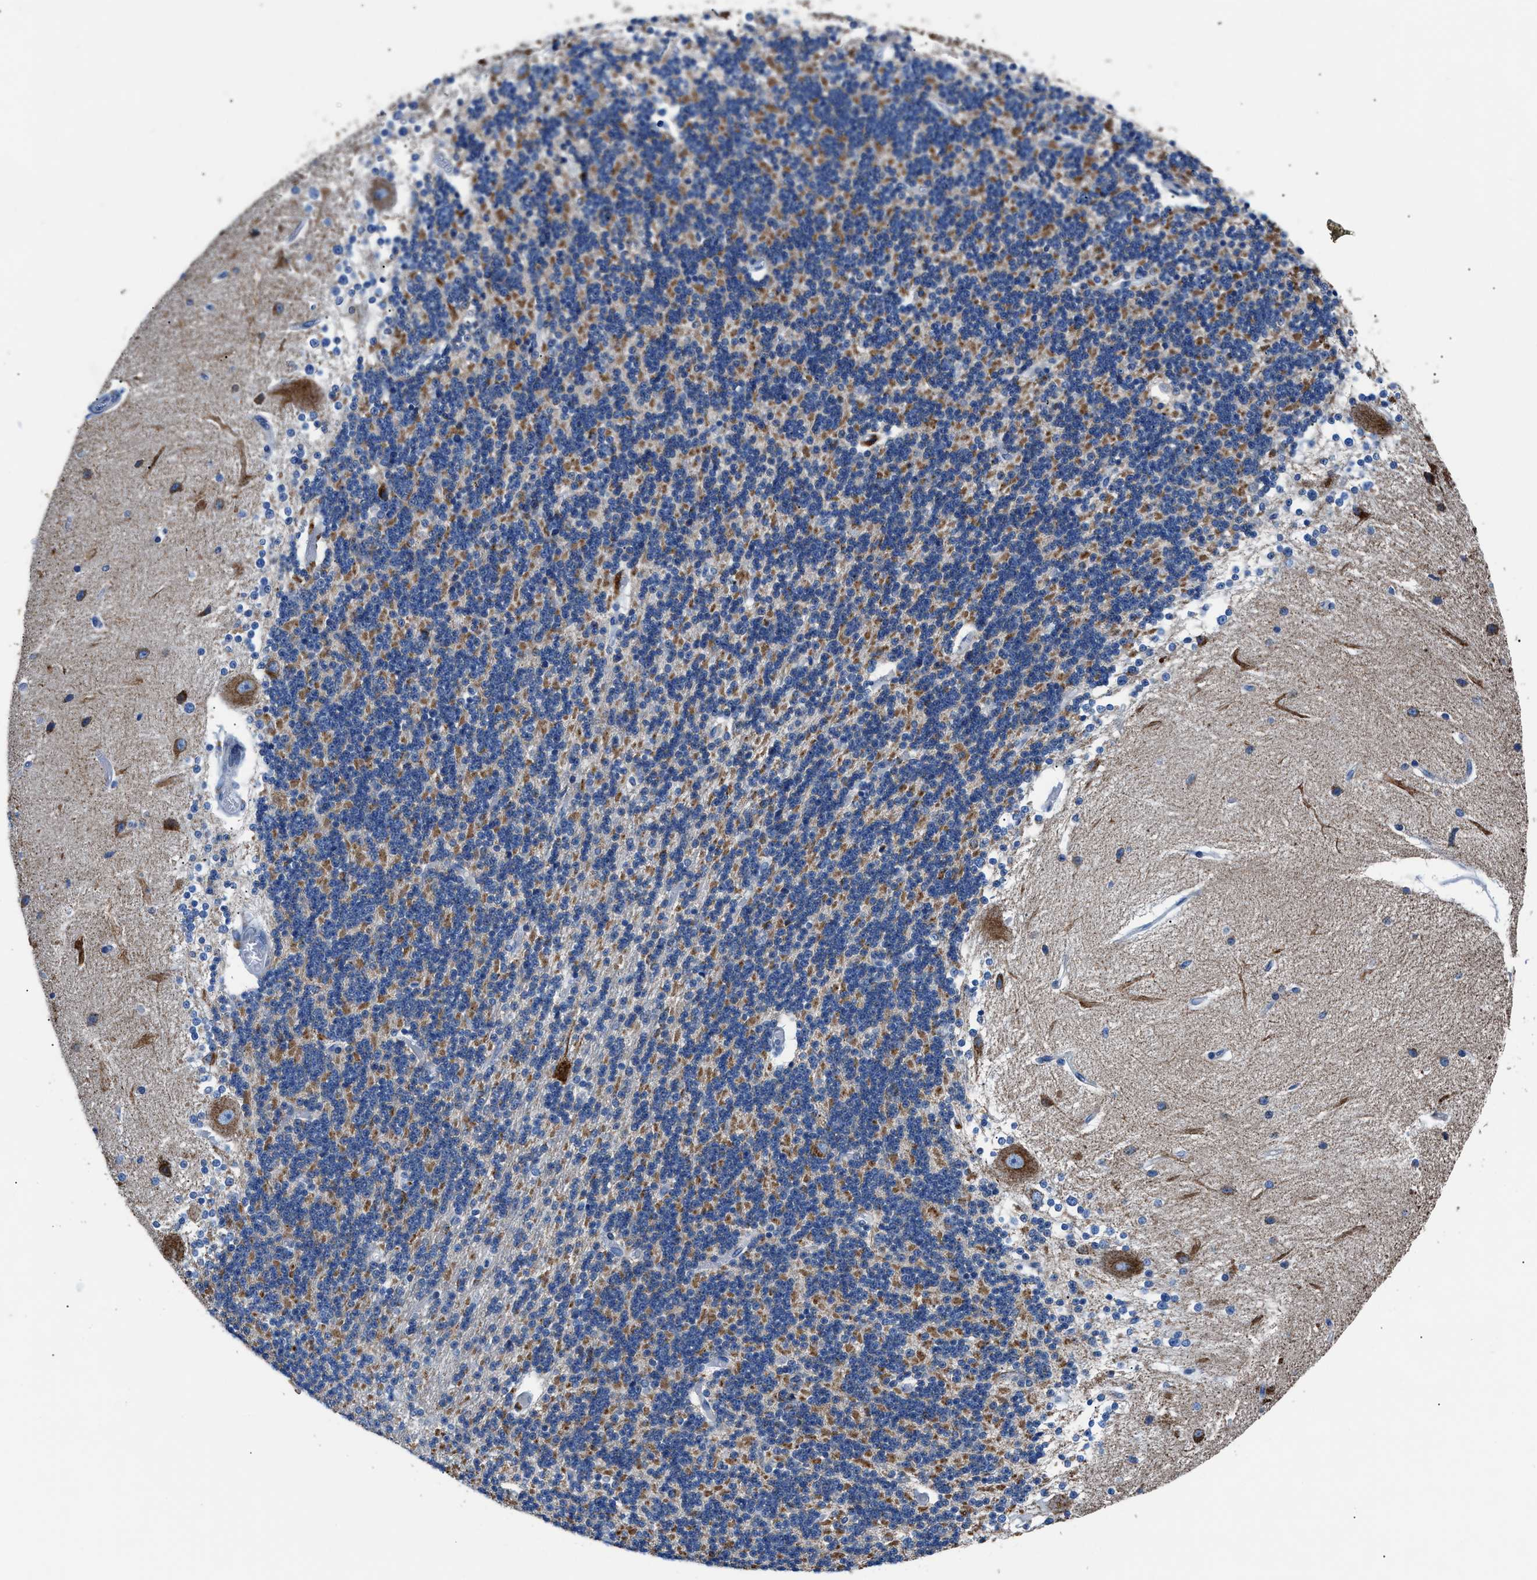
{"staining": {"intensity": "moderate", "quantity": "<25%", "location": "cytoplasmic/membranous"}, "tissue": "cerebellum", "cell_type": "Cells in granular layer", "image_type": "normal", "snomed": [{"axis": "morphology", "description": "Normal tissue, NOS"}, {"axis": "topography", "description": "Cerebellum"}], "caption": "Normal cerebellum was stained to show a protein in brown. There is low levels of moderate cytoplasmic/membranous expression in approximately <25% of cells in granular layer.", "gene": "ZDHHC3", "patient": {"sex": "female", "age": 54}}